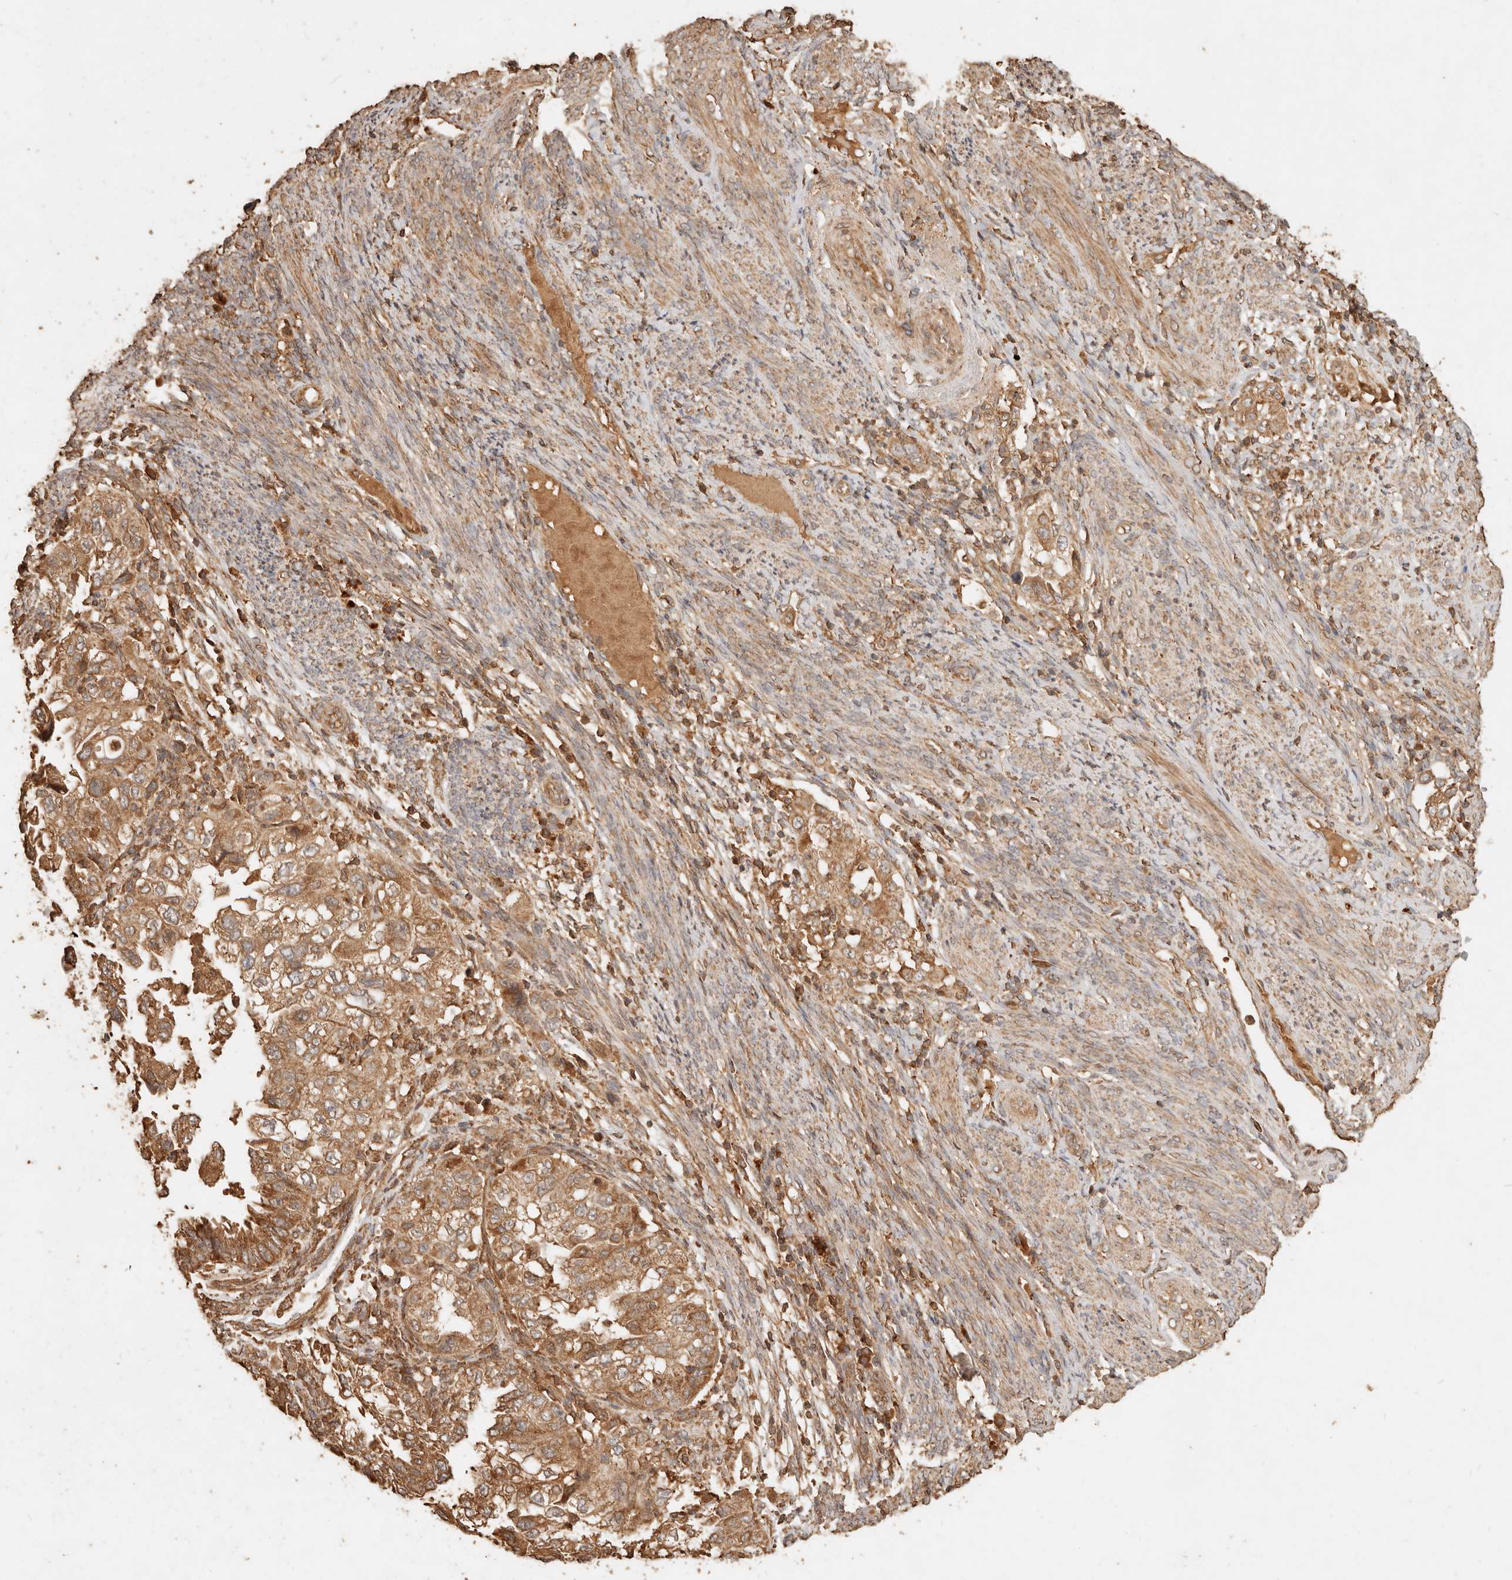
{"staining": {"intensity": "moderate", "quantity": ">75%", "location": "cytoplasmic/membranous"}, "tissue": "endometrial cancer", "cell_type": "Tumor cells", "image_type": "cancer", "snomed": [{"axis": "morphology", "description": "Adenocarcinoma, NOS"}, {"axis": "topography", "description": "Endometrium"}], "caption": "IHC (DAB) staining of human adenocarcinoma (endometrial) displays moderate cytoplasmic/membranous protein expression in approximately >75% of tumor cells.", "gene": "FAM180B", "patient": {"sex": "female", "age": 85}}